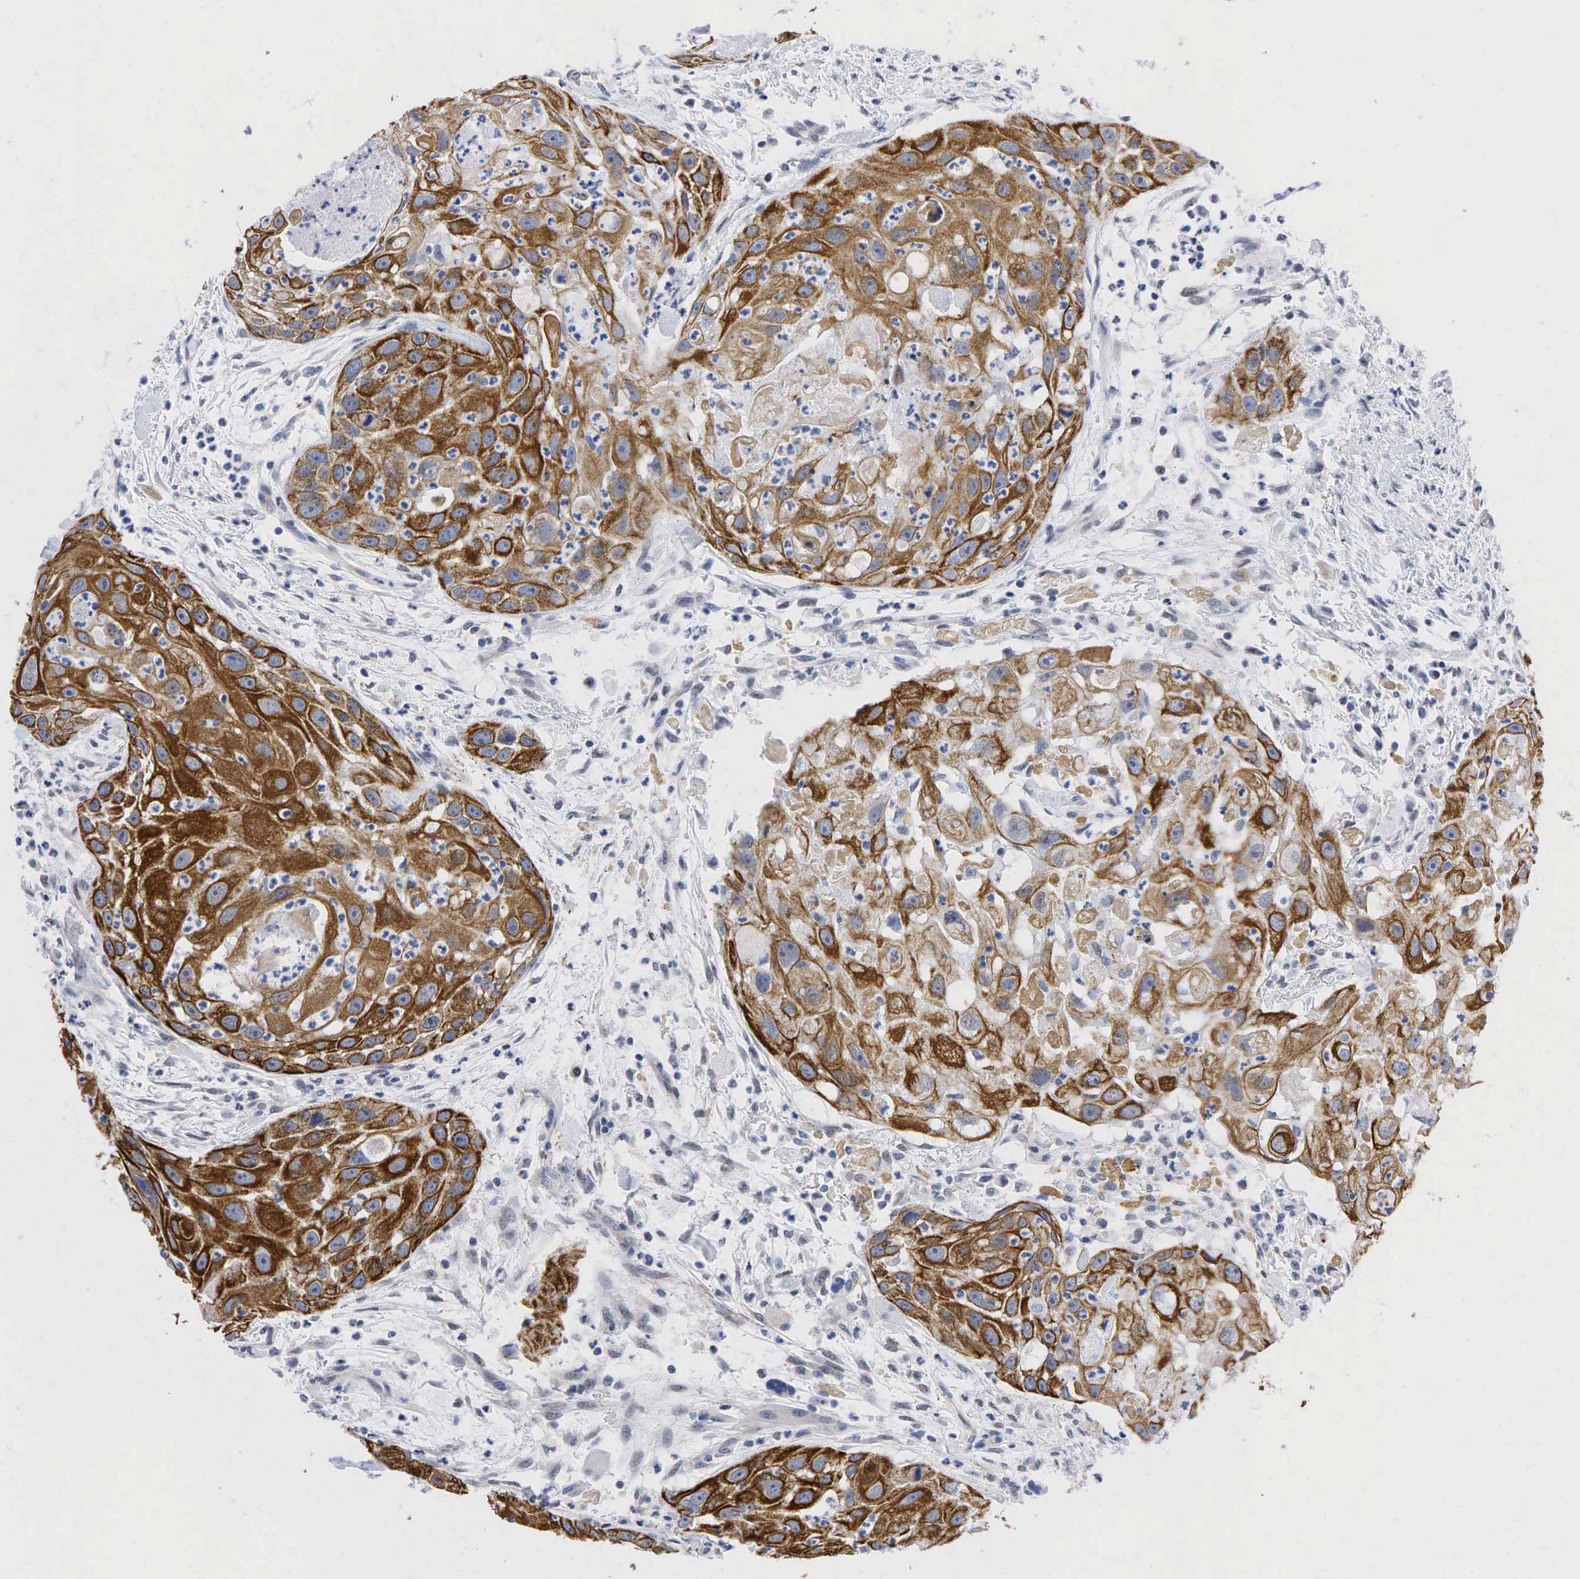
{"staining": {"intensity": "strong", "quantity": ">75%", "location": "cytoplasmic/membranous"}, "tissue": "head and neck cancer", "cell_type": "Tumor cells", "image_type": "cancer", "snomed": [{"axis": "morphology", "description": "Squamous cell carcinoma, NOS"}, {"axis": "topography", "description": "Head-Neck"}], "caption": "Tumor cells demonstrate high levels of strong cytoplasmic/membranous positivity in about >75% of cells in human head and neck cancer (squamous cell carcinoma).", "gene": "PGR", "patient": {"sex": "male", "age": 64}}